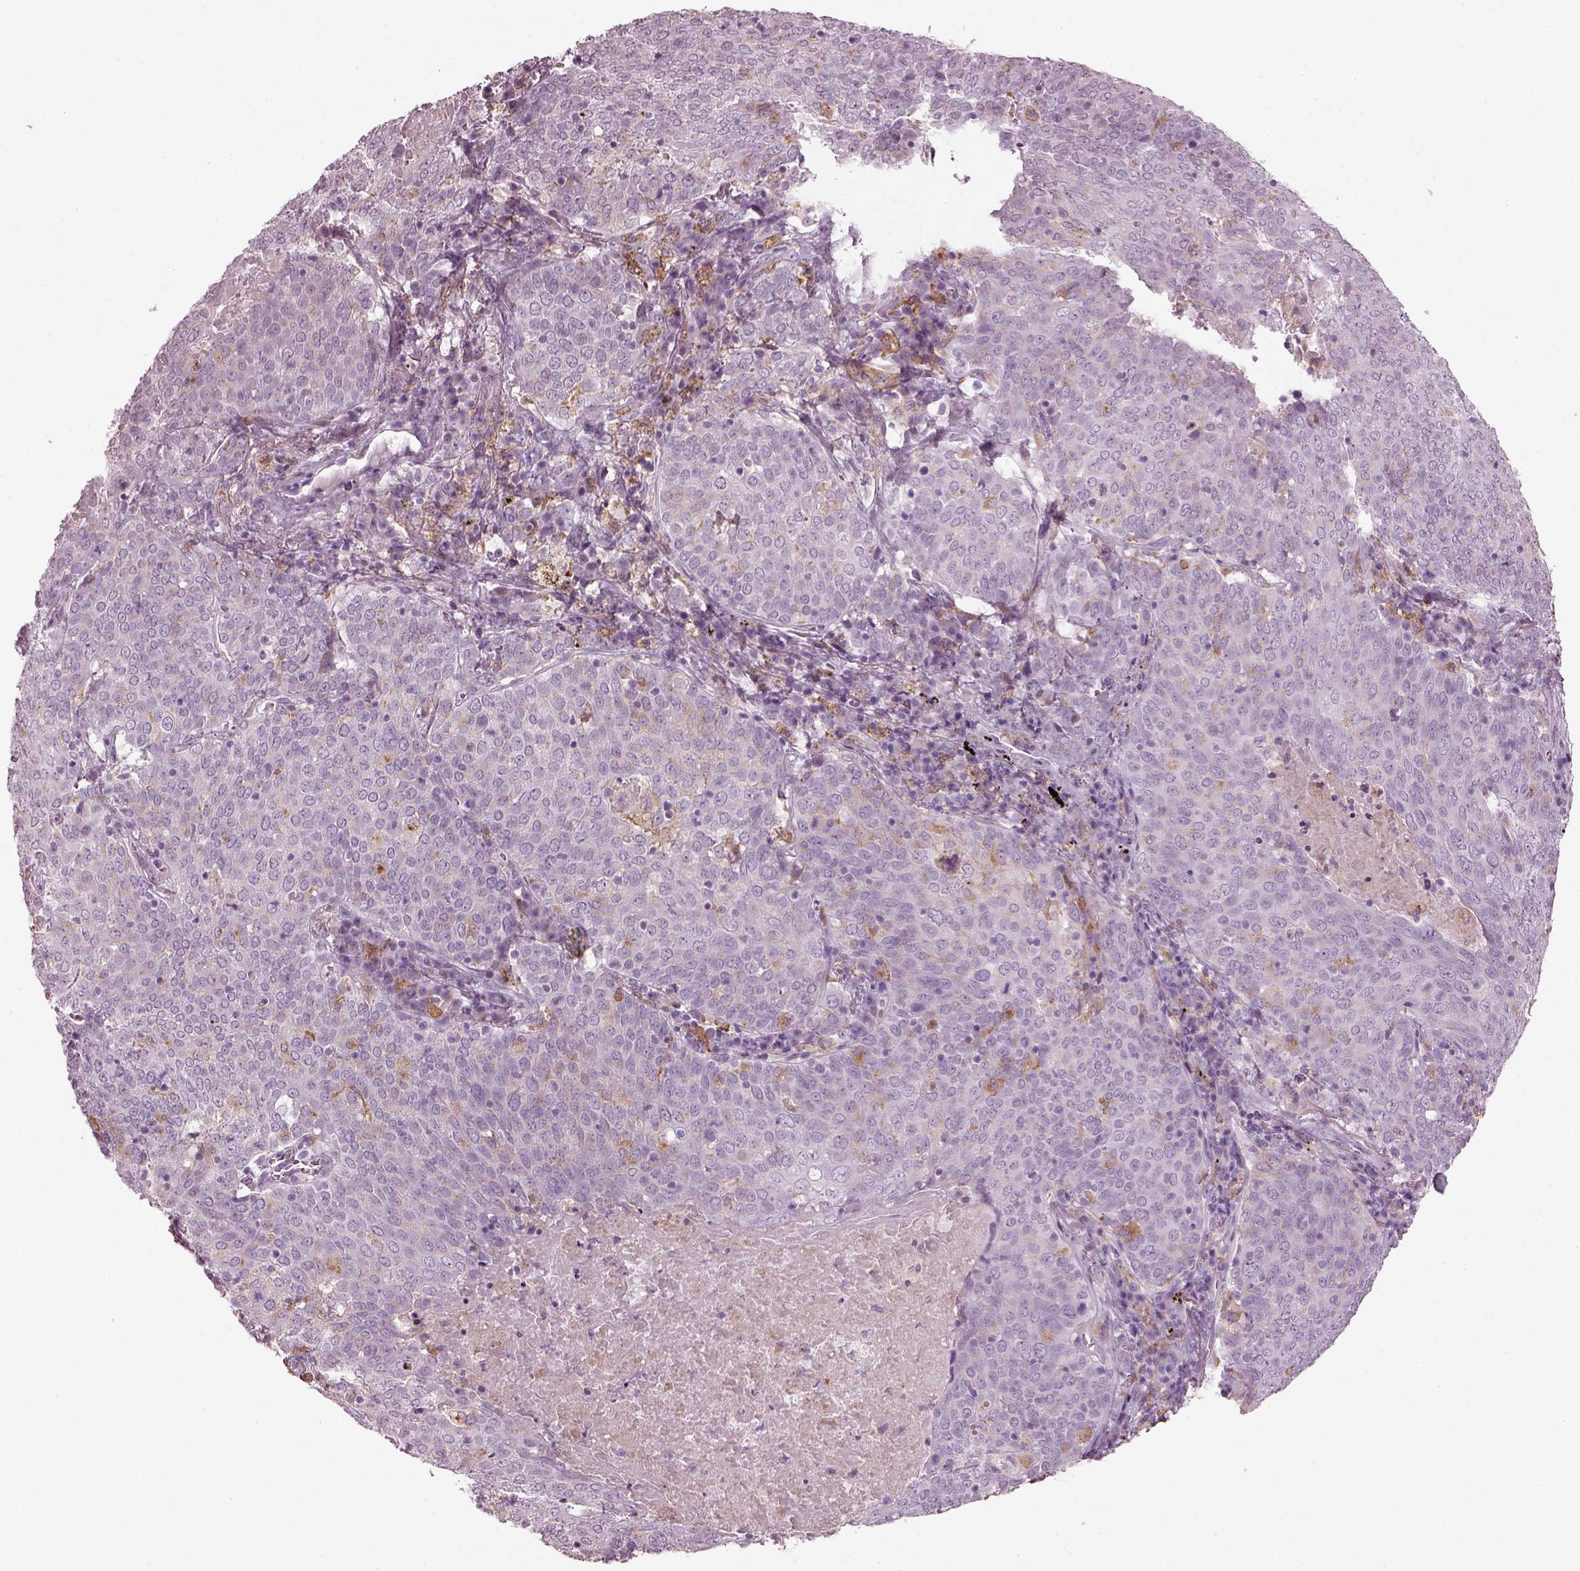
{"staining": {"intensity": "negative", "quantity": "none", "location": "none"}, "tissue": "lung cancer", "cell_type": "Tumor cells", "image_type": "cancer", "snomed": [{"axis": "morphology", "description": "Squamous cell carcinoma, NOS"}, {"axis": "topography", "description": "Lung"}], "caption": "Tumor cells show no significant expression in lung squamous cell carcinoma.", "gene": "TMEM231", "patient": {"sex": "male", "age": 82}}